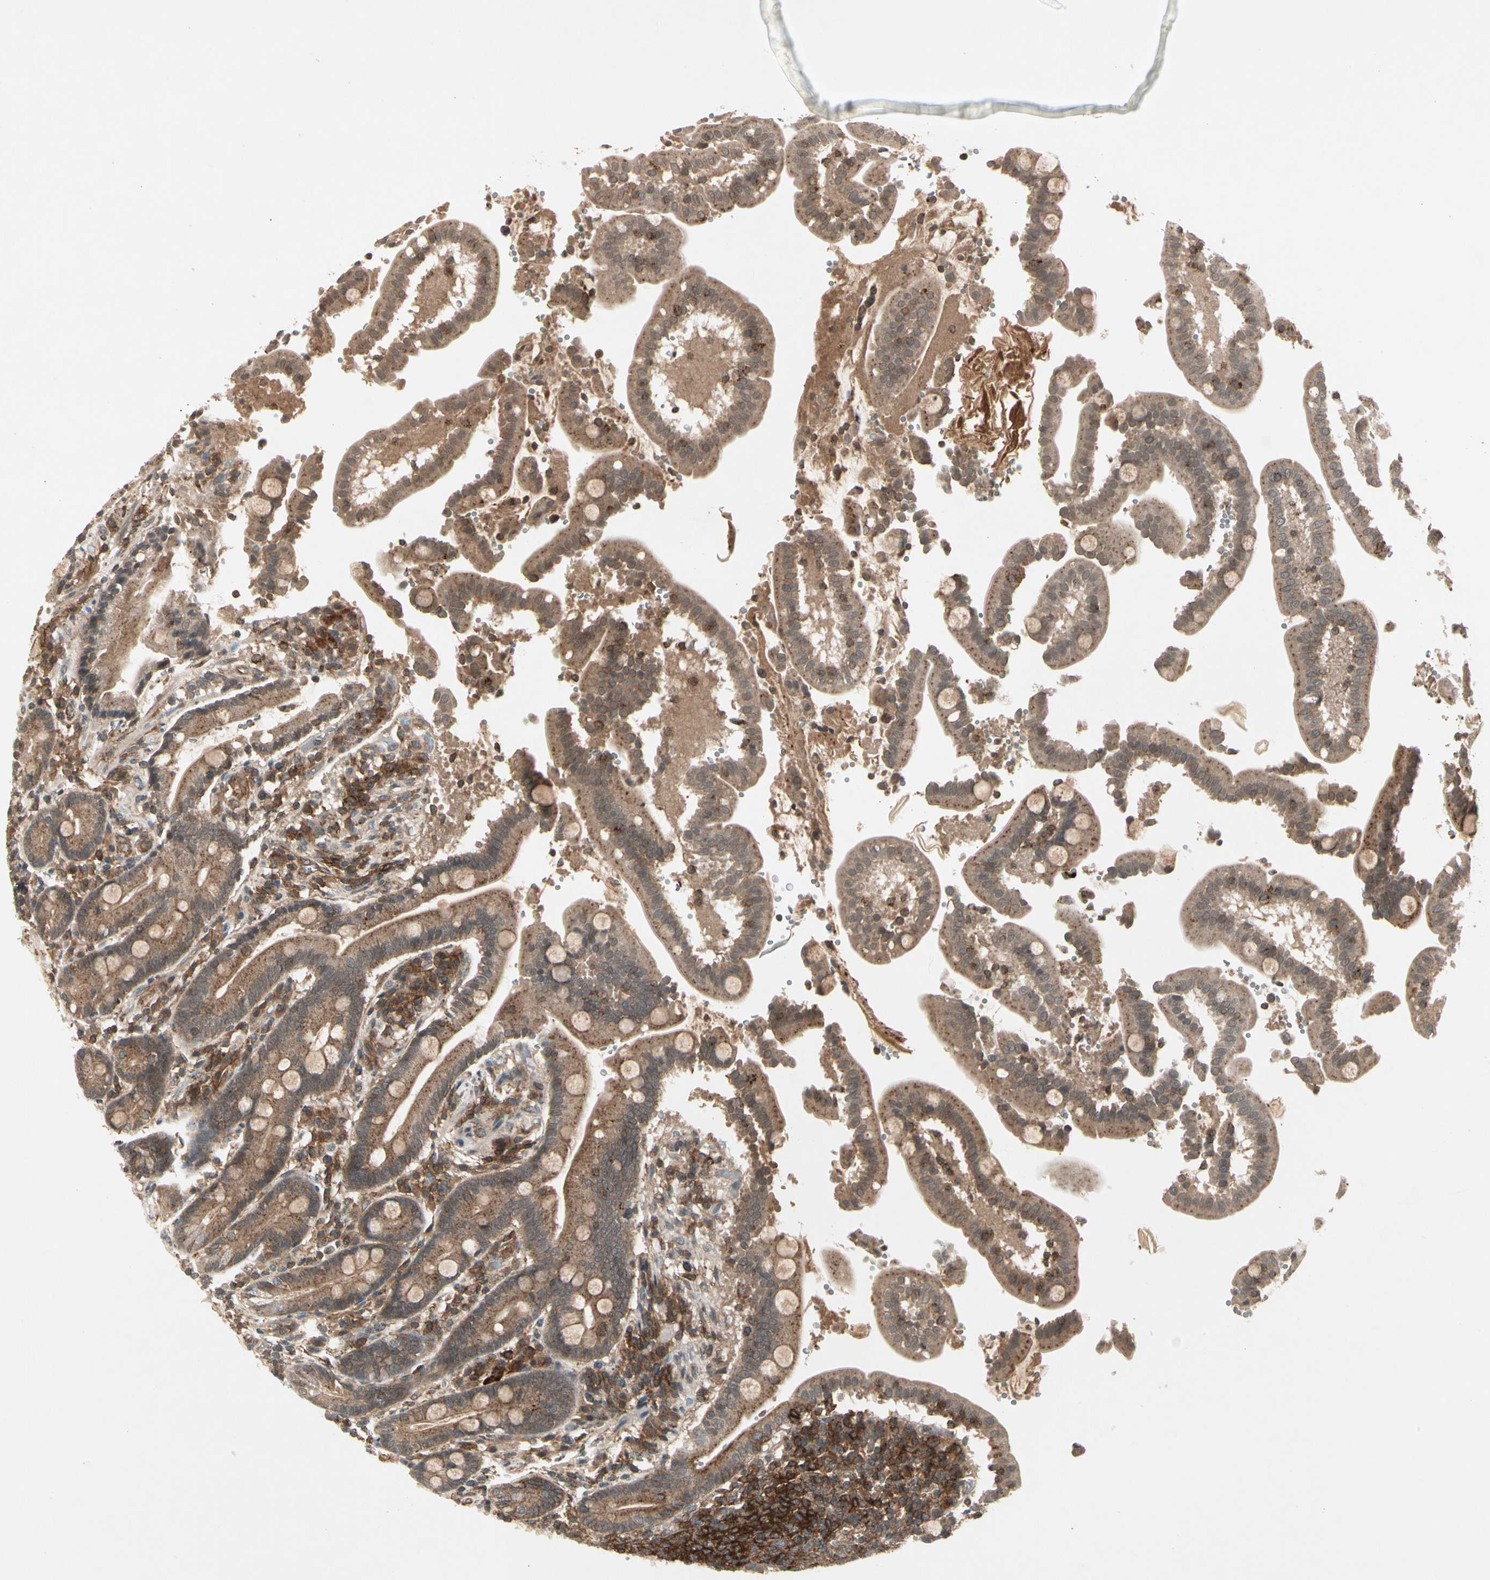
{"staining": {"intensity": "moderate", "quantity": ">75%", "location": "cytoplasmic/membranous"}, "tissue": "duodenum", "cell_type": "Glandular cells", "image_type": "normal", "snomed": [{"axis": "morphology", "description": "Normal tissue, NOS"}, {"axis": "topography", "description": "Small intestine, NOS"}], "caption": "A histopathology image showing moderate cytoplasmic/membranous positivity in approximately >75% of glandular cells in normal duodenum, as visualized by brown immunohistochemical staining.", "gene": "FLOT1", "patient": {"sex": "female", "age": 71}}